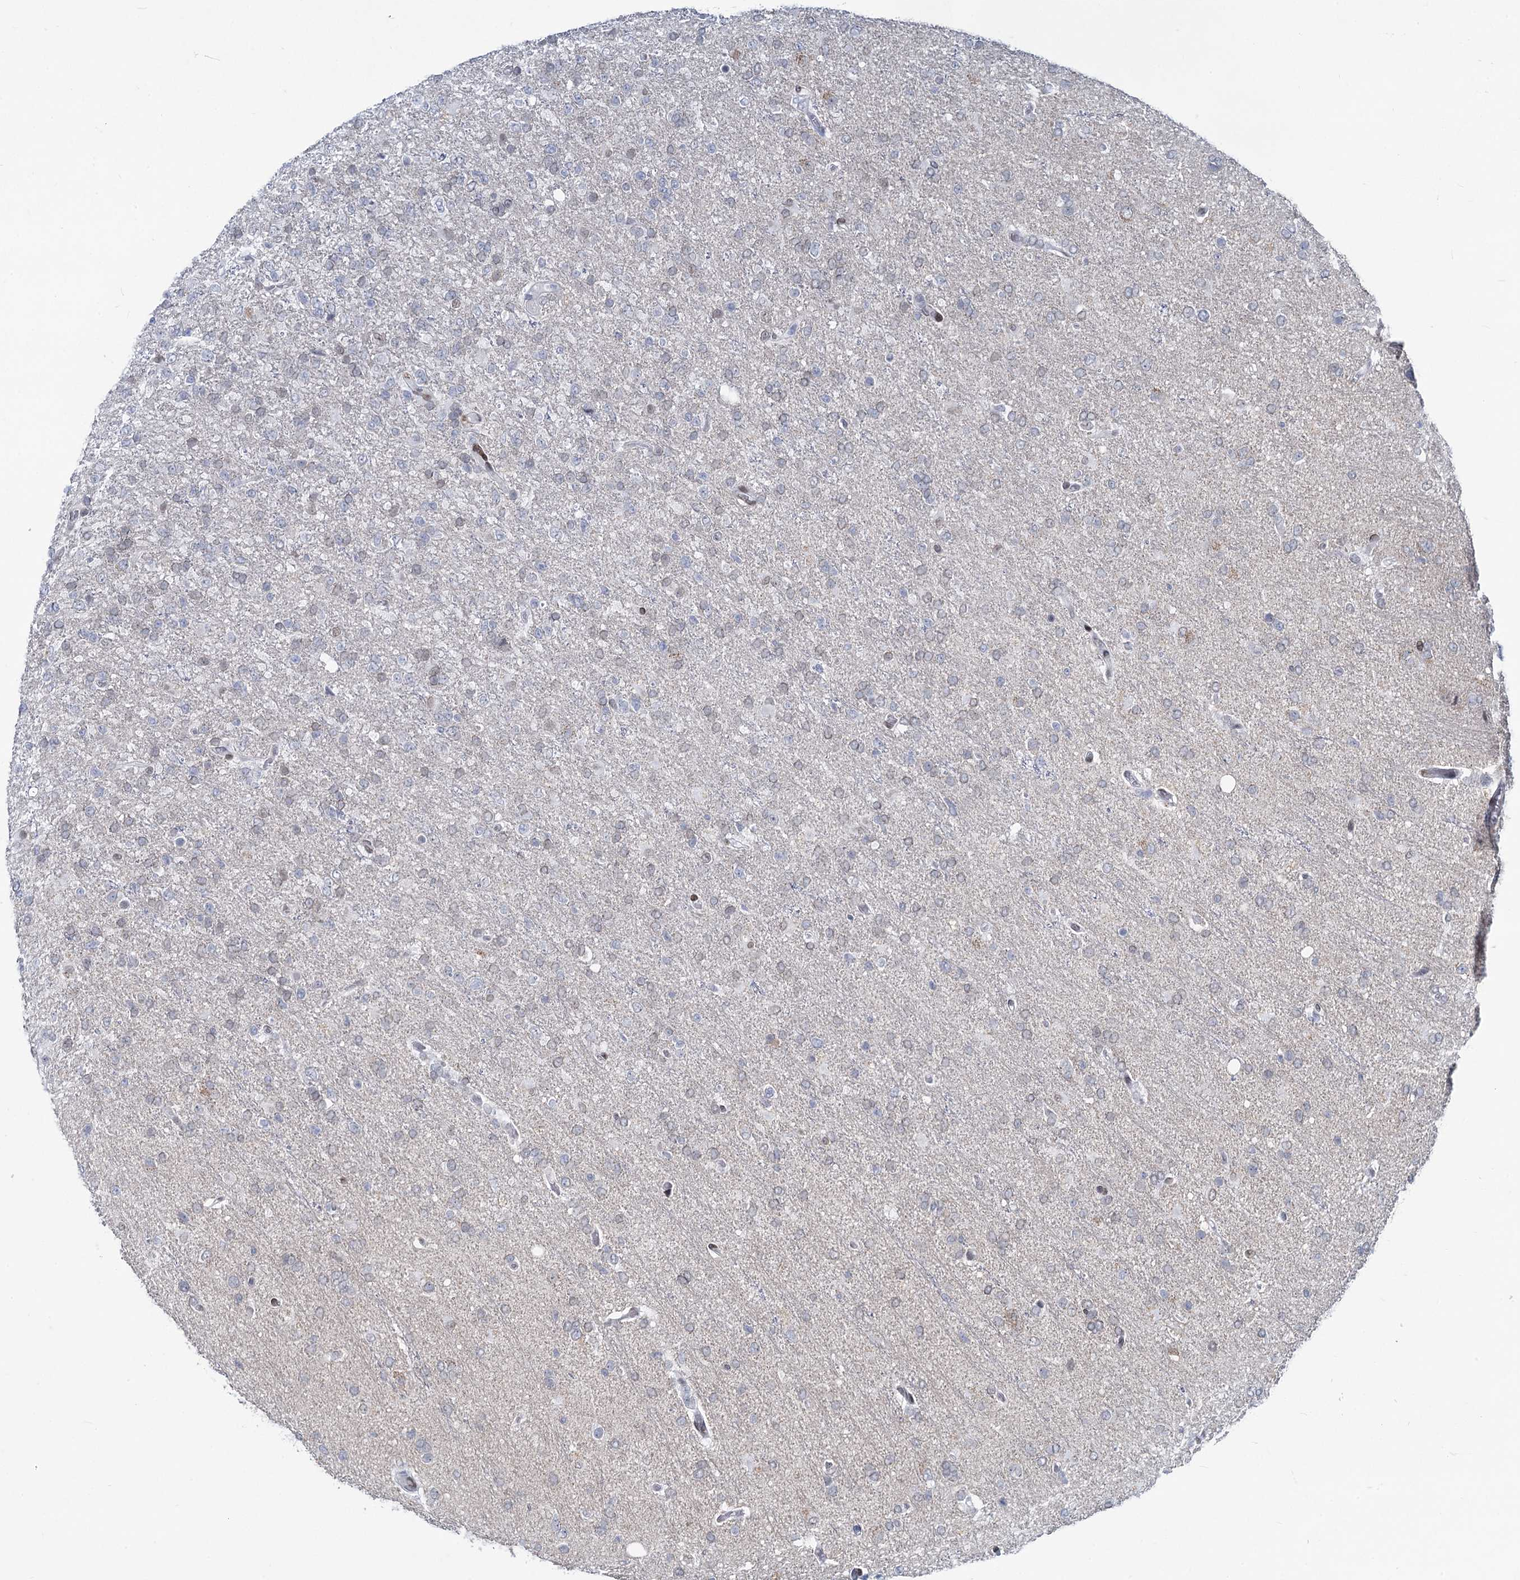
{"staining": {"intensity": "weak", "quantity": "<25%", "location": "nuclear"}, "tissue": "glioma", "cell_type": "Tumor cells", "image_type": "cancer", "snomed": [{"axis": "morphology", "description": "Glioma, malignant, High grade"}, {"axis": "topography", "description": "Brain"}], "caption": "Immunohistochemical staining of human glioma shows no significant staining in tumor cells.", "gene": "PRSS35", "patient": {"sex": "female", "age": 74}}